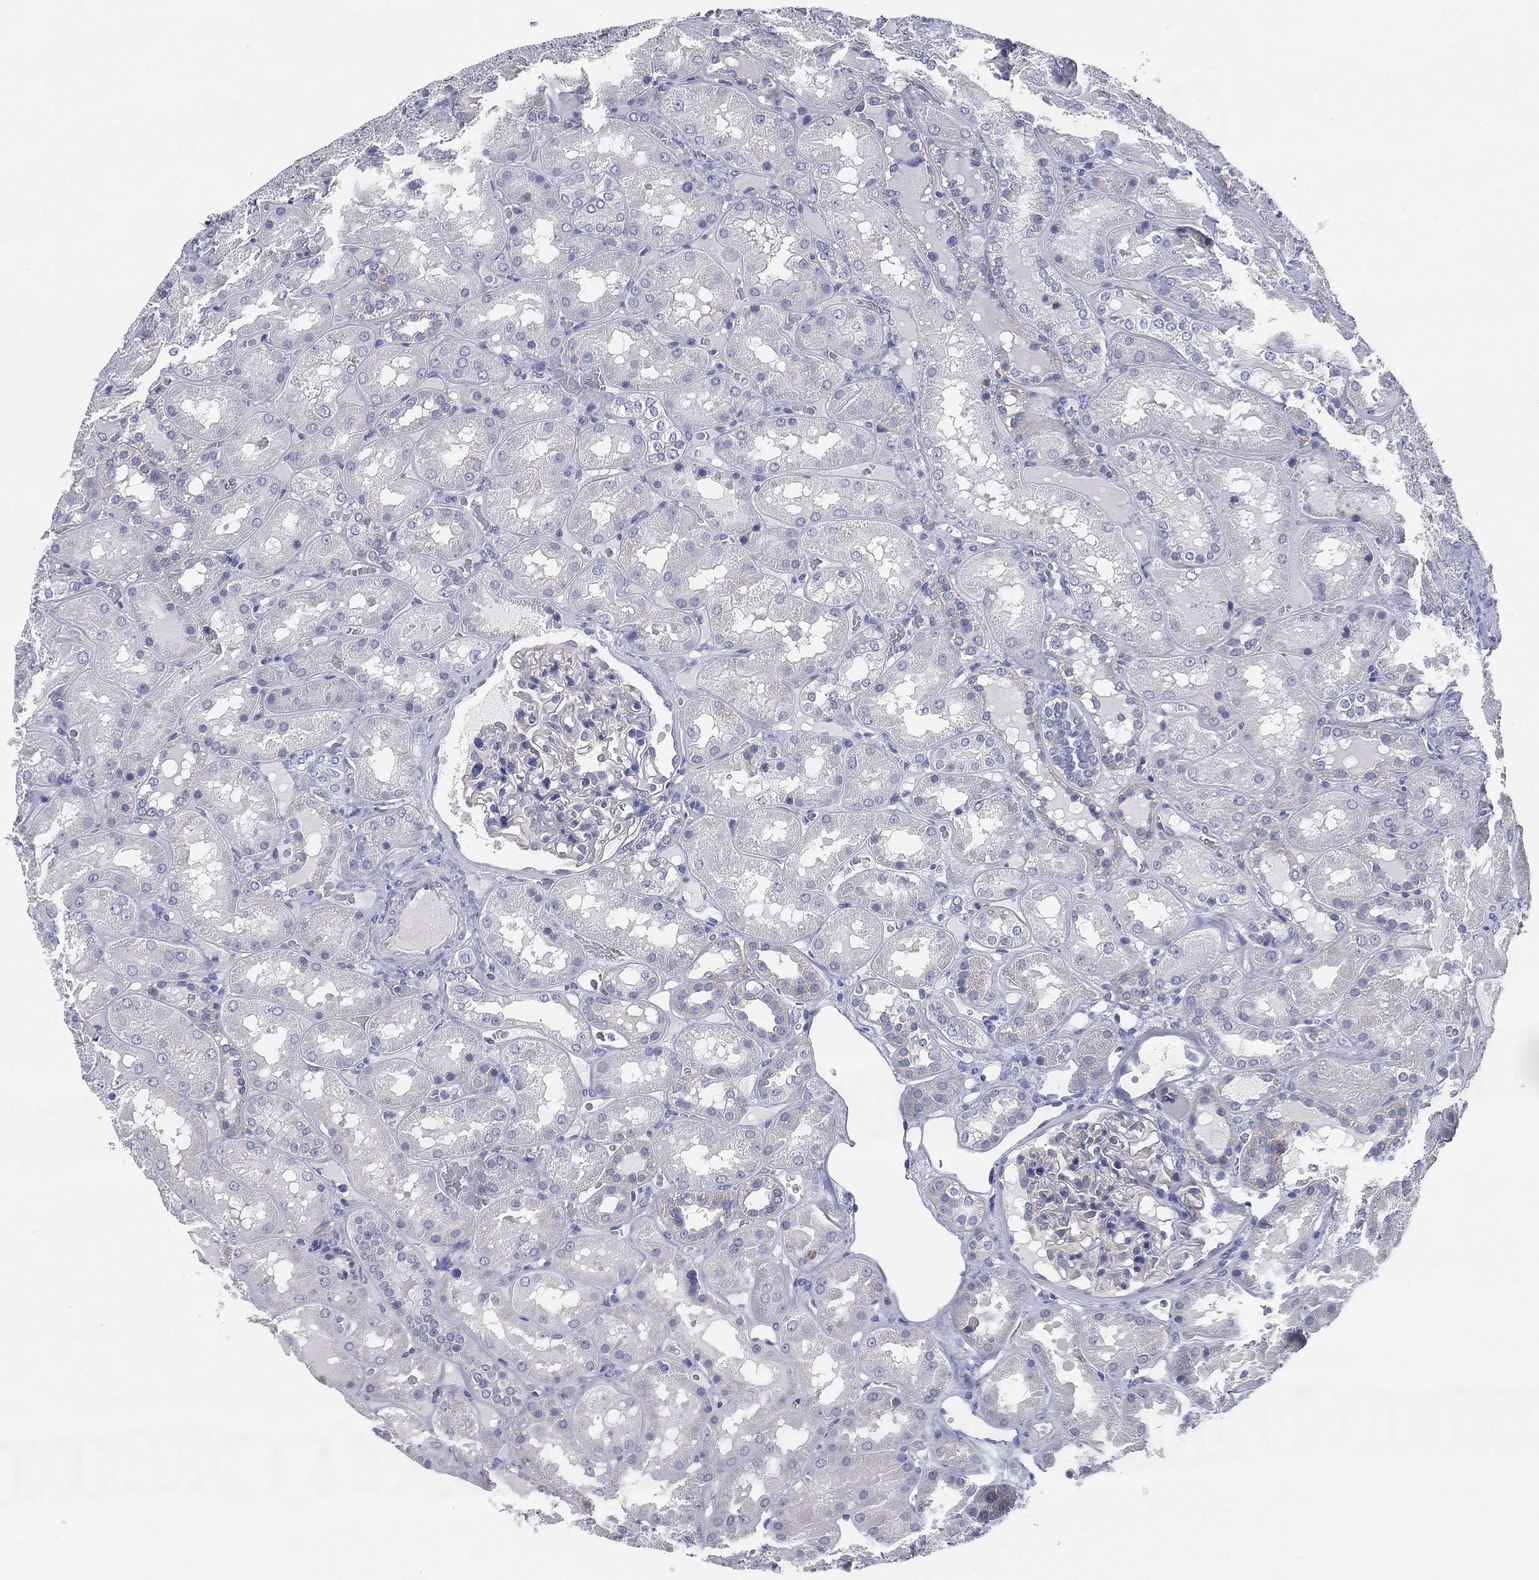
{"staining": {"intensity": "negative", "quantity": "none", "location": "none"}, "tissue": "kidney", "cell_type": "Cells in glomeruli", "image_type": "normal", "snomed": [{"axis": "morphology", "description": "Normal tissue, NOS"}, {"axis": "topography", "description": "Kidney"}], "caption": "Image shows no significant protein positivity in cells in glomeruli of normal kidney.", "gene": "CCDC70", "patient": {"sex": "male", "age": 73}}